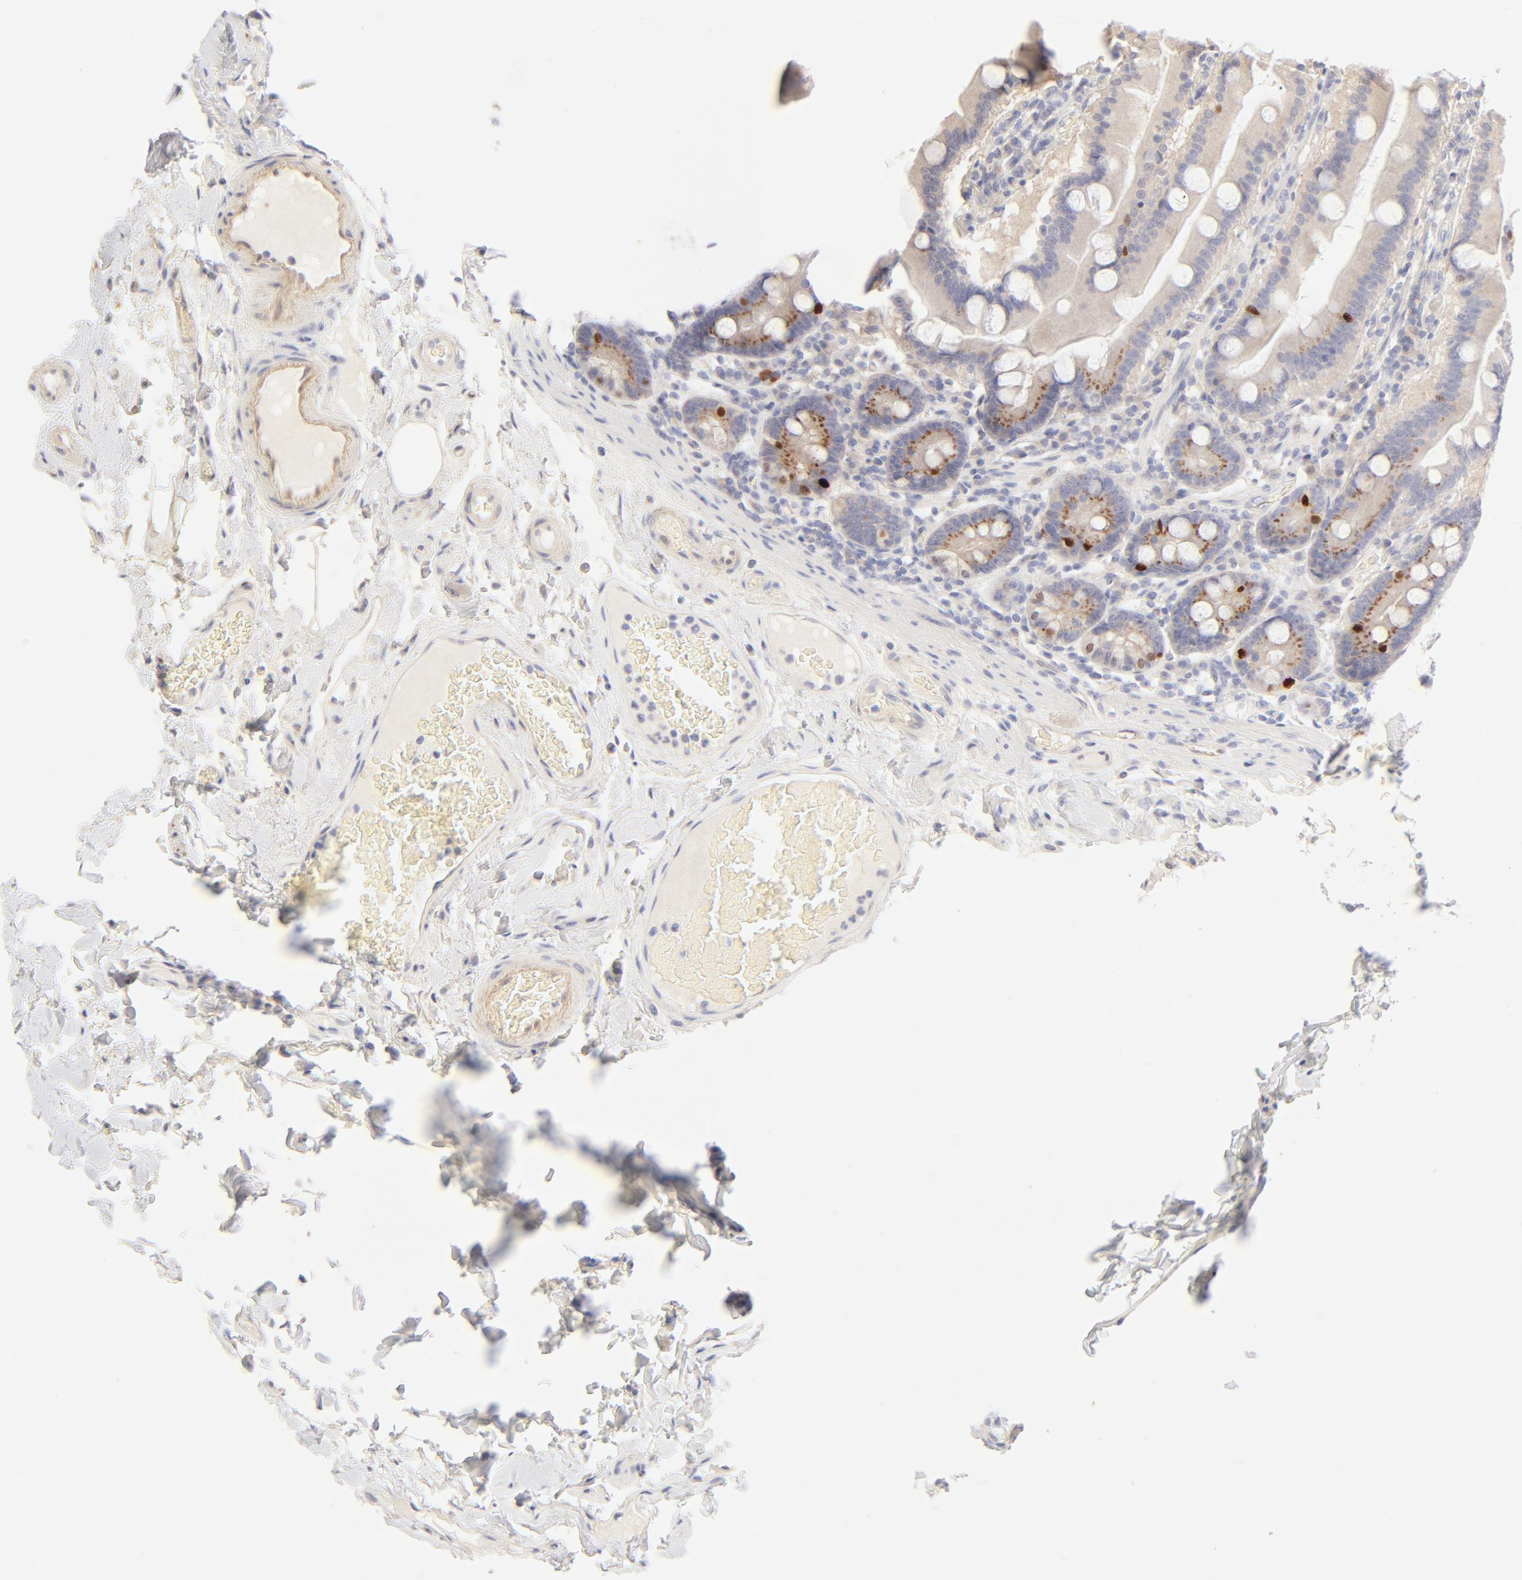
{"staining": {"intensity": "moderate", "quantity": "25%-75%", "location": "cytoplasmic/membranous"}, "tissue": "duodenum", "cell_type": "Glandular cells", "image_type": "normal", "snomed": [{"axis": "morphology", "description": "Normal tissue, NOS"}, {"axis": "topography", "description": "Duodenum"}], "caption": "Protein staining of benign duodenum displays moderate cytoplasmic/membranous staining in approximately 25%-75% of glandular cells. (DAB IHC with brightfield microscopy, high magnification).", "gene": "NKX2", "patient": {"sex": "female", "age": 64}}